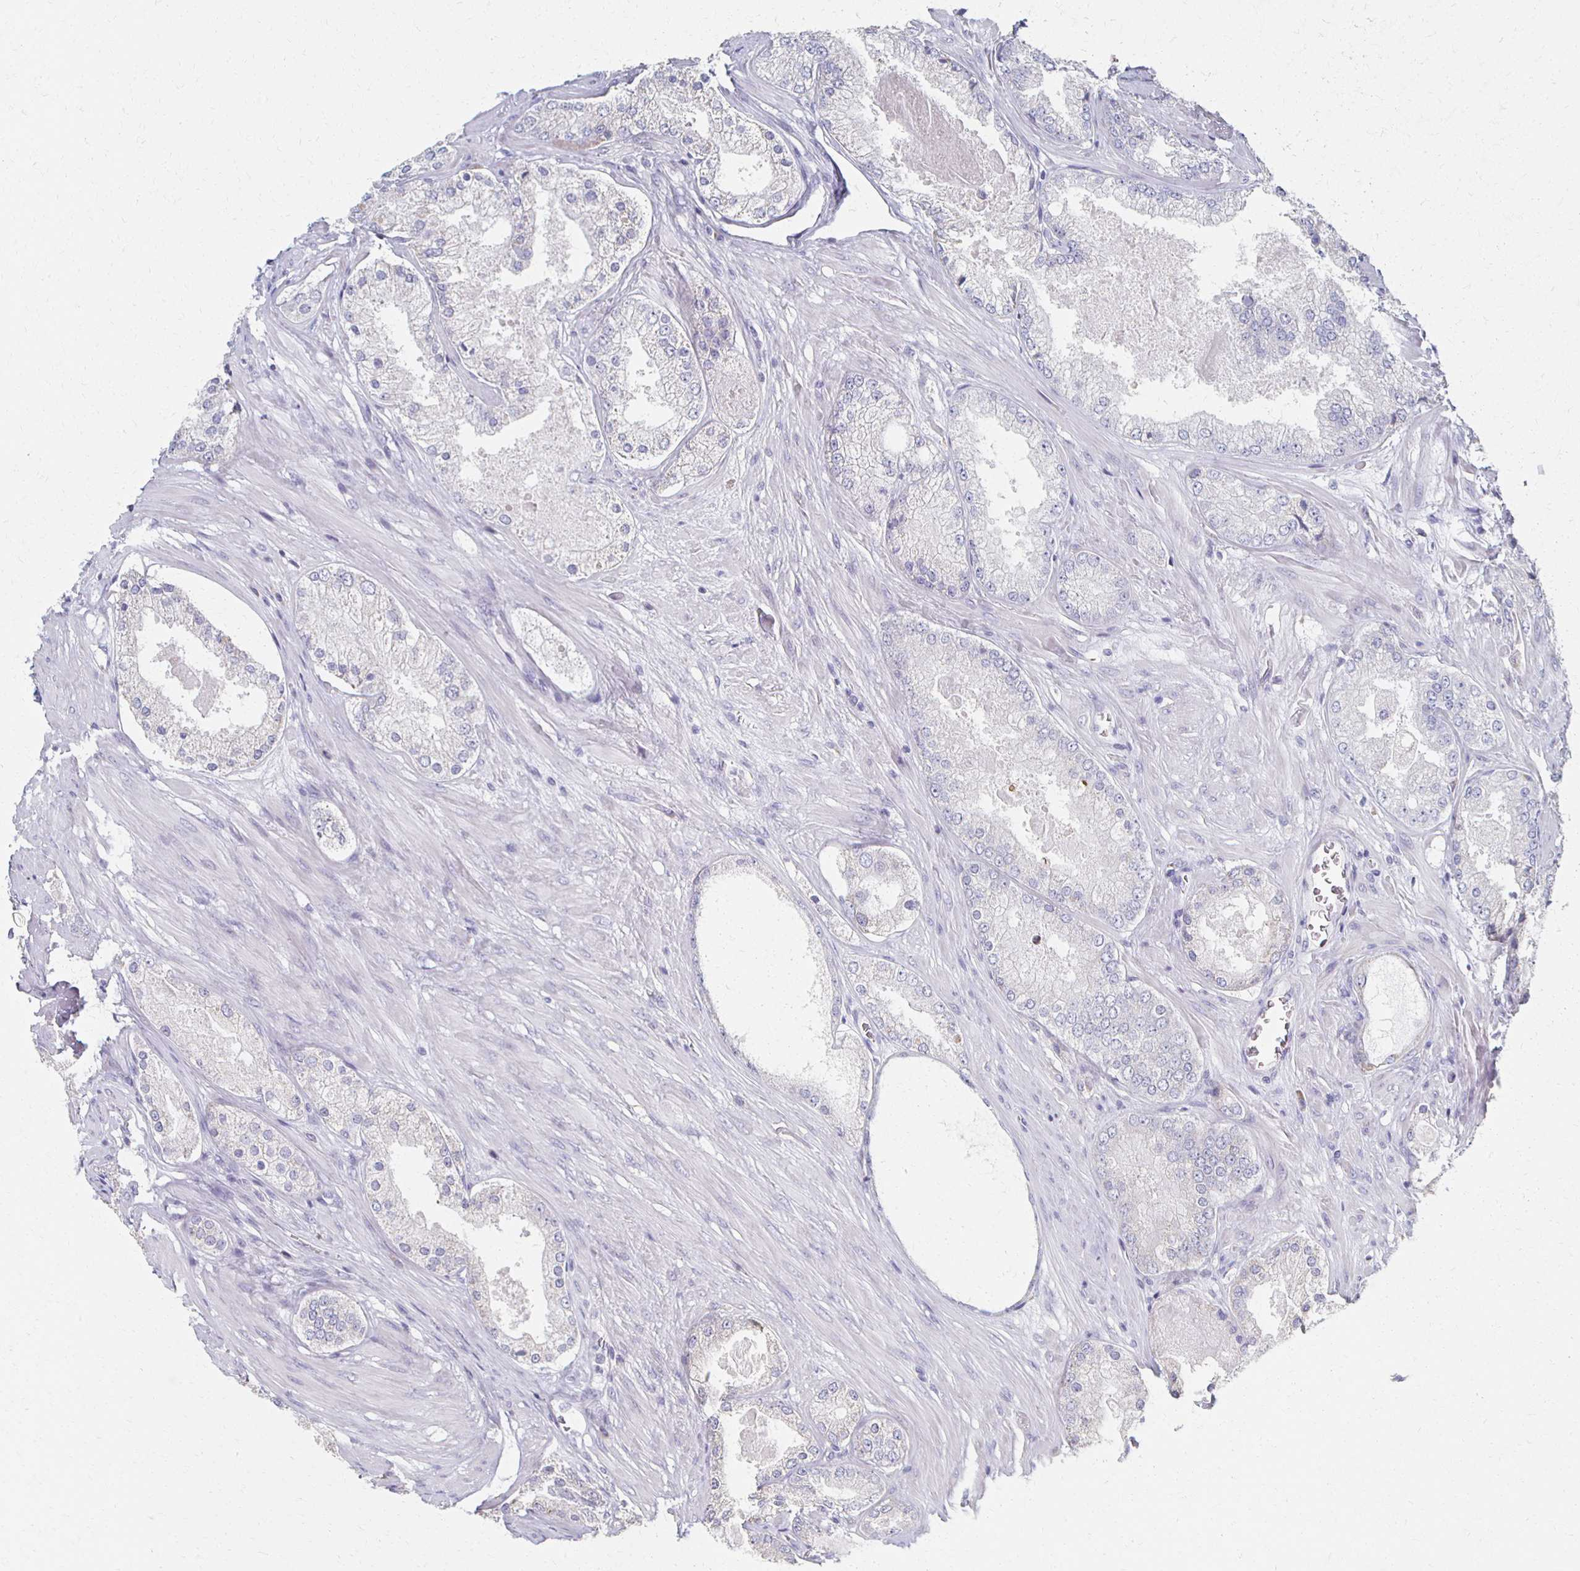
{"staining": {"intensity": "negative", "quantity": "none", "location": "none"}, "tissue": "prostate cancer", "cell_type": "Tumor cells", "image_type": "cancer", "snomed": [{"axis": "morphology", "description": "Adenocarcinoma, Low grade"}, {"axis": "topography", "description": "Prostate"}], "caption": "Histopathology image shows no significant protein expression in tumor cells of prostate adenocarcinoma (low-grade). The staining is performed using DAB (3,3'-diaminobenzidine) brown chromogen with nuclei counter-stained in using hematoxylin.", "gene": "ATP1A3", "patient": {"sex": "male", "age": 68}}